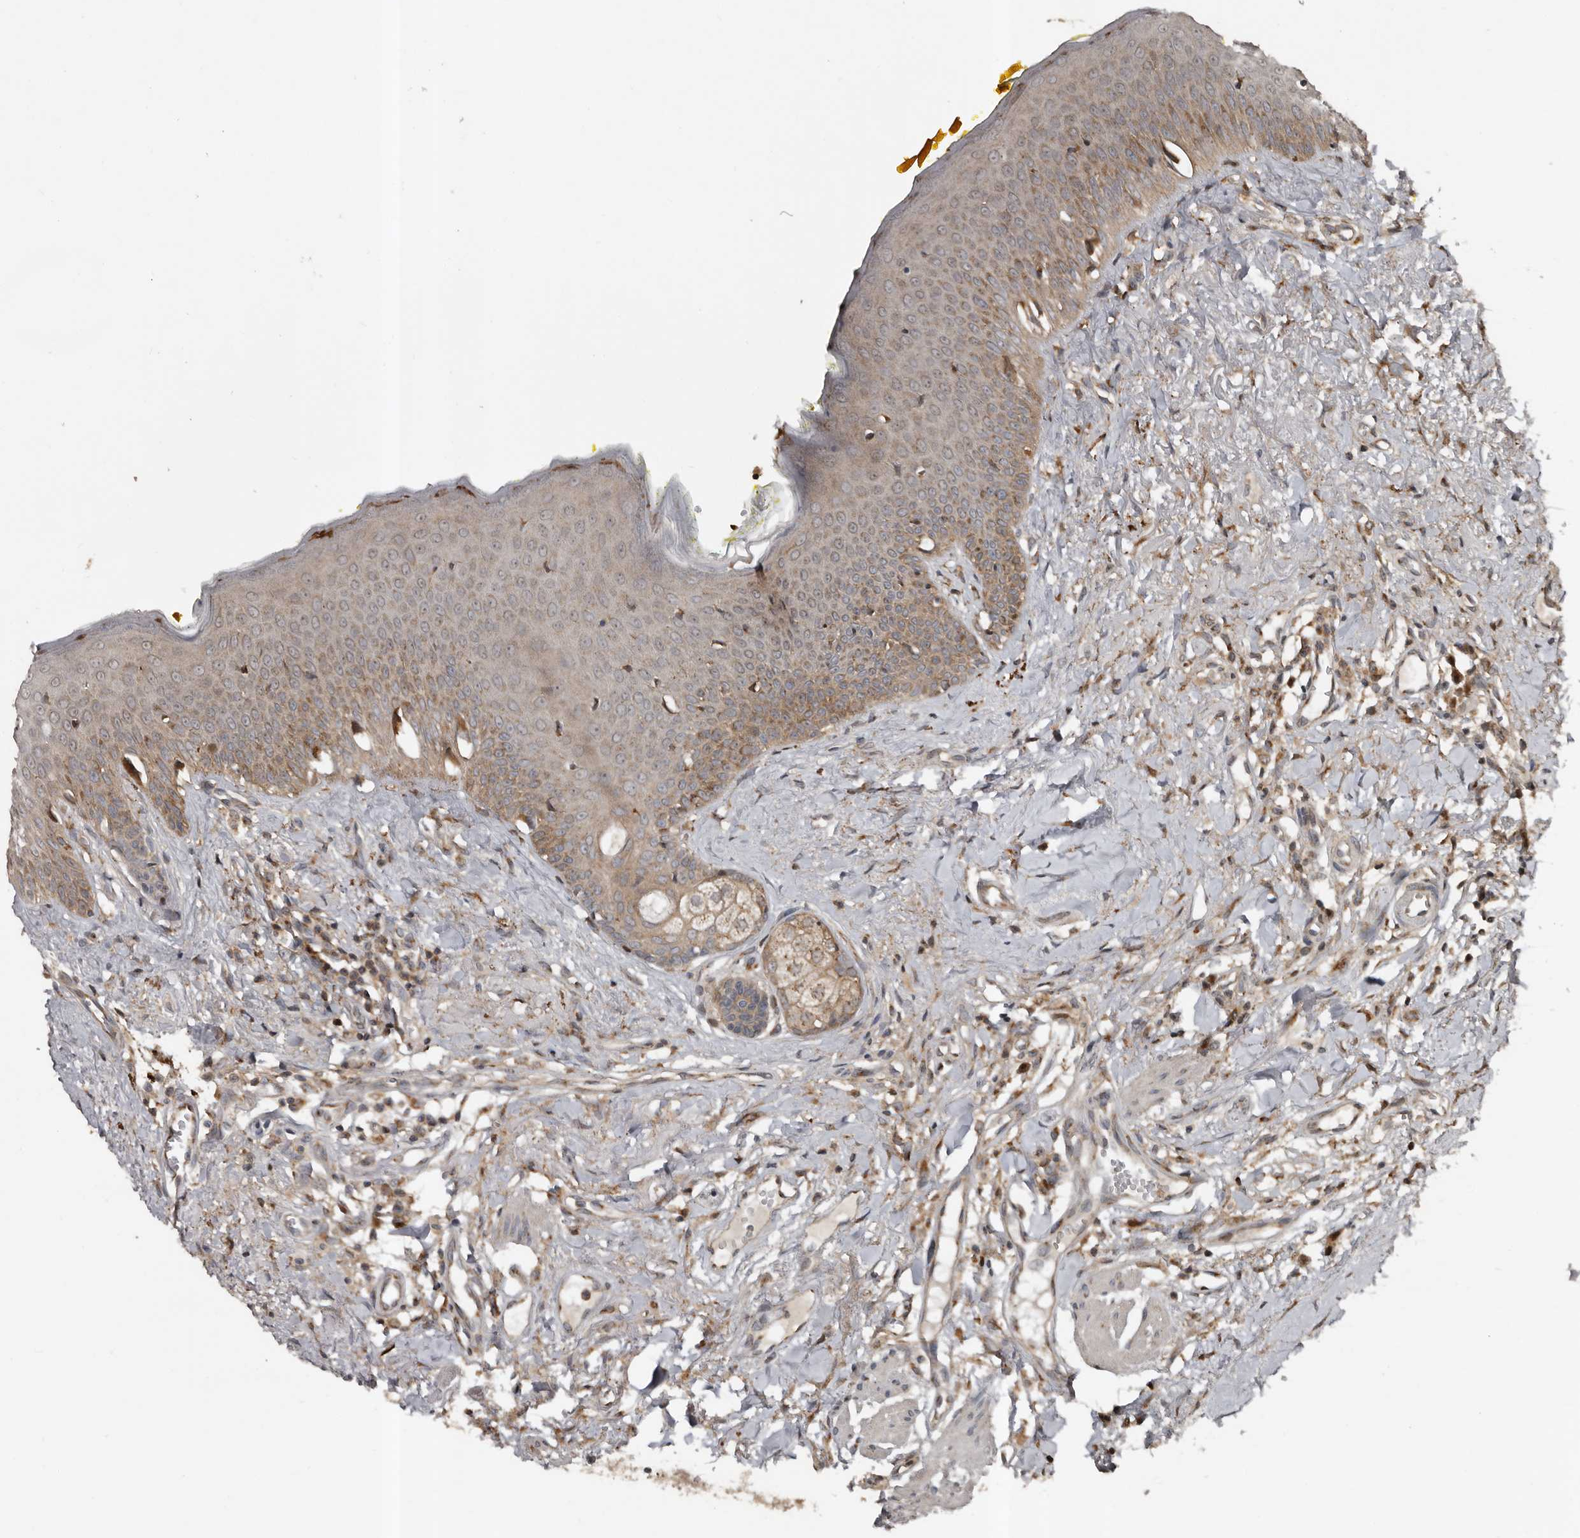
{"staining": {"intensity": "strong", "quantity": "25%-75%", "location": "cytoplasmic/membranous"}, "tissue": "oral mucosa", "cell_type": "Squamous epithelial cells", "image_type": "normal", "snomed": [{"axis": "morphology", "description": "Normal tissue, NOS"}, {"axis": "topography", "description": "Oral tissue"}], "caption": "Strong cytoplasmic/membranous staining is present in about 25%-75% of squamous epithelial cells in benign oral mucosa.", "gene": "CCDC190", "patient": {"sex": "female", "age": 70}}